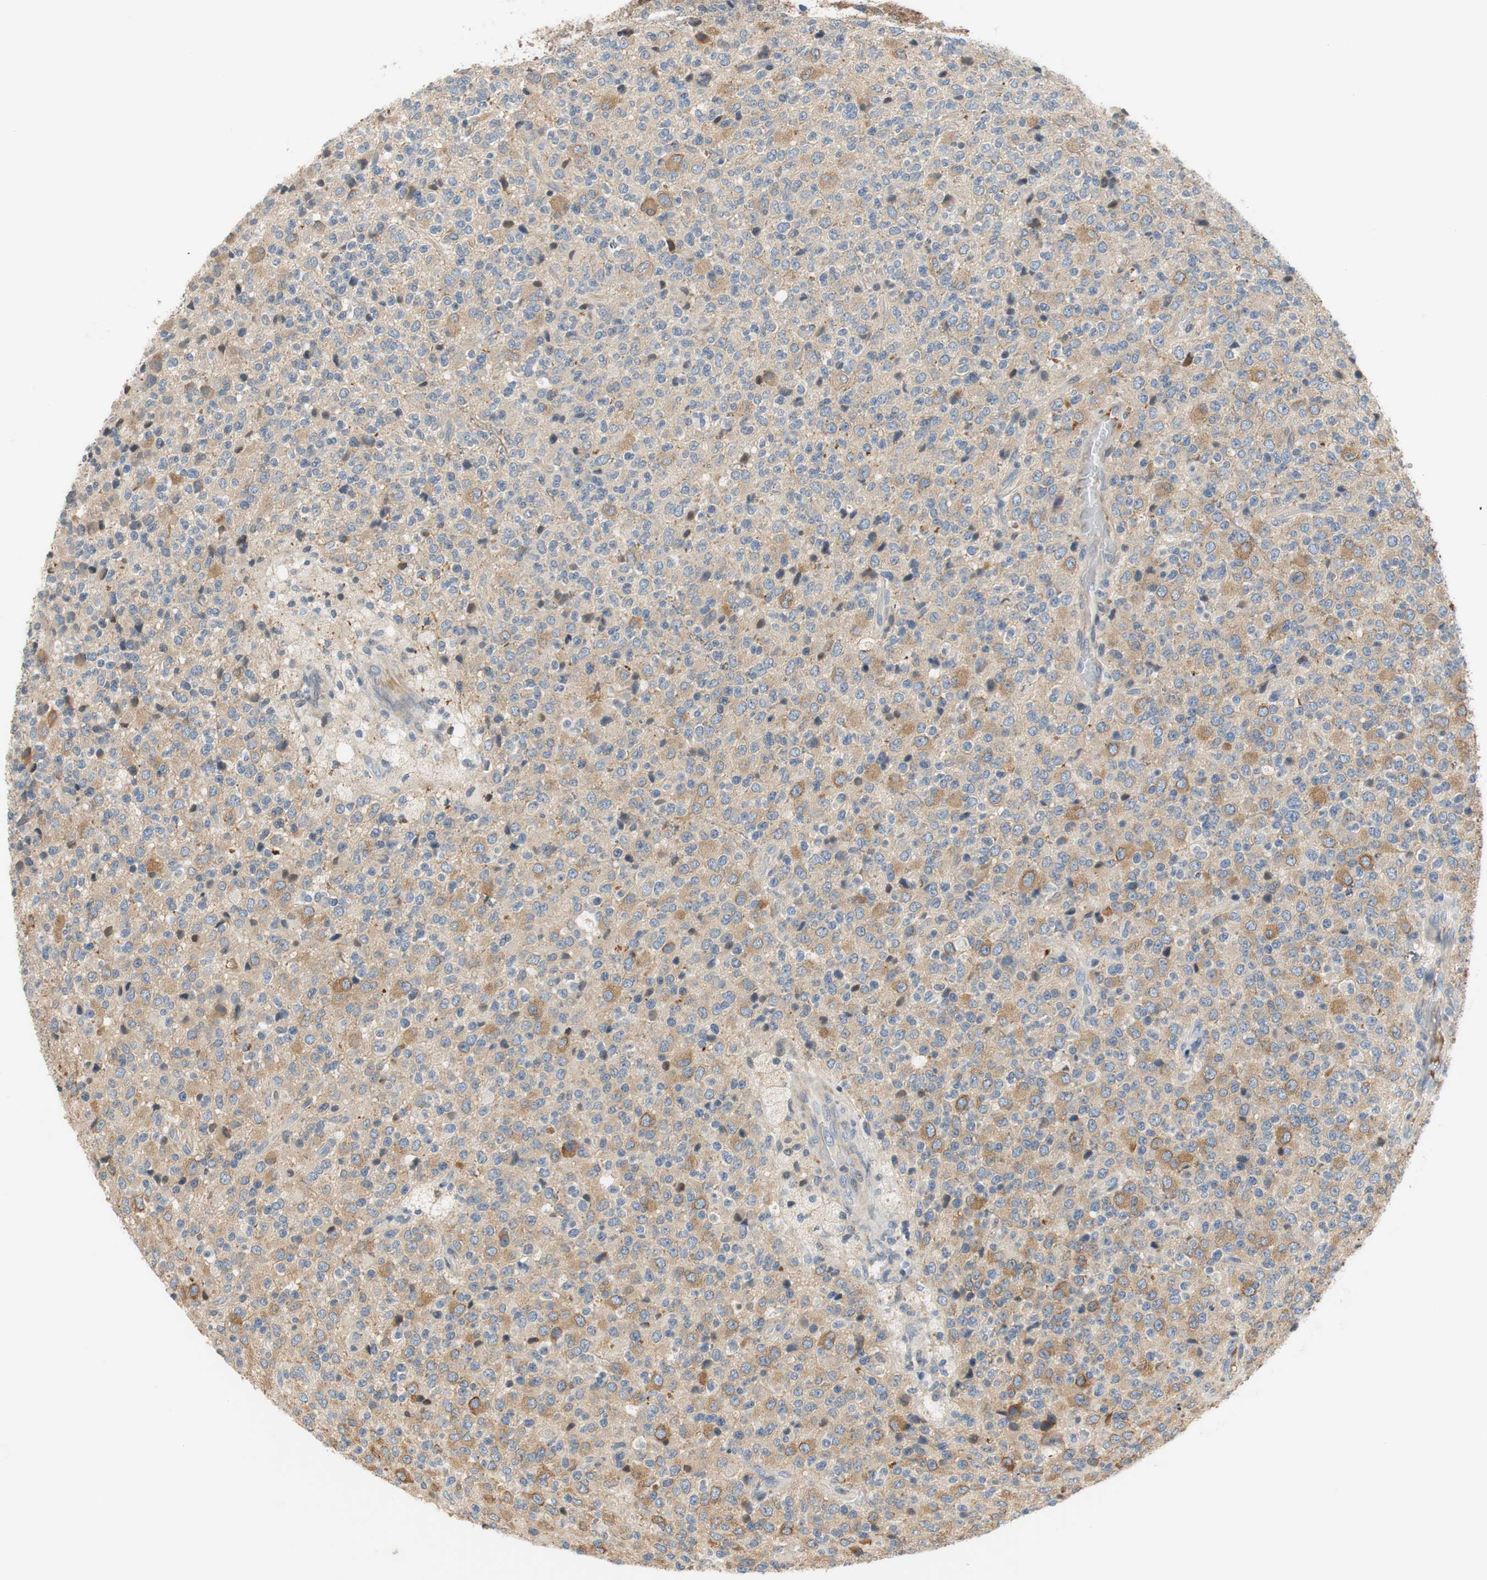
{"staining": {"intensity": "negative", "quantity": "none", "location": "none"}, "tissue": "glioma", "cell_type": "Tumor cells", "image_type": "cancer", "snomed": [{"axis": "morphology", "description": "Glioma, malignant, High grade"}, {"axis": "topography", "description": "pancreas cauda"}], "caption": "Tumor cells are negative for brown protein staining in malignant glioma (high-grade).", "gene": "C4A", "patient": {"sex": "male", "age": 60}}